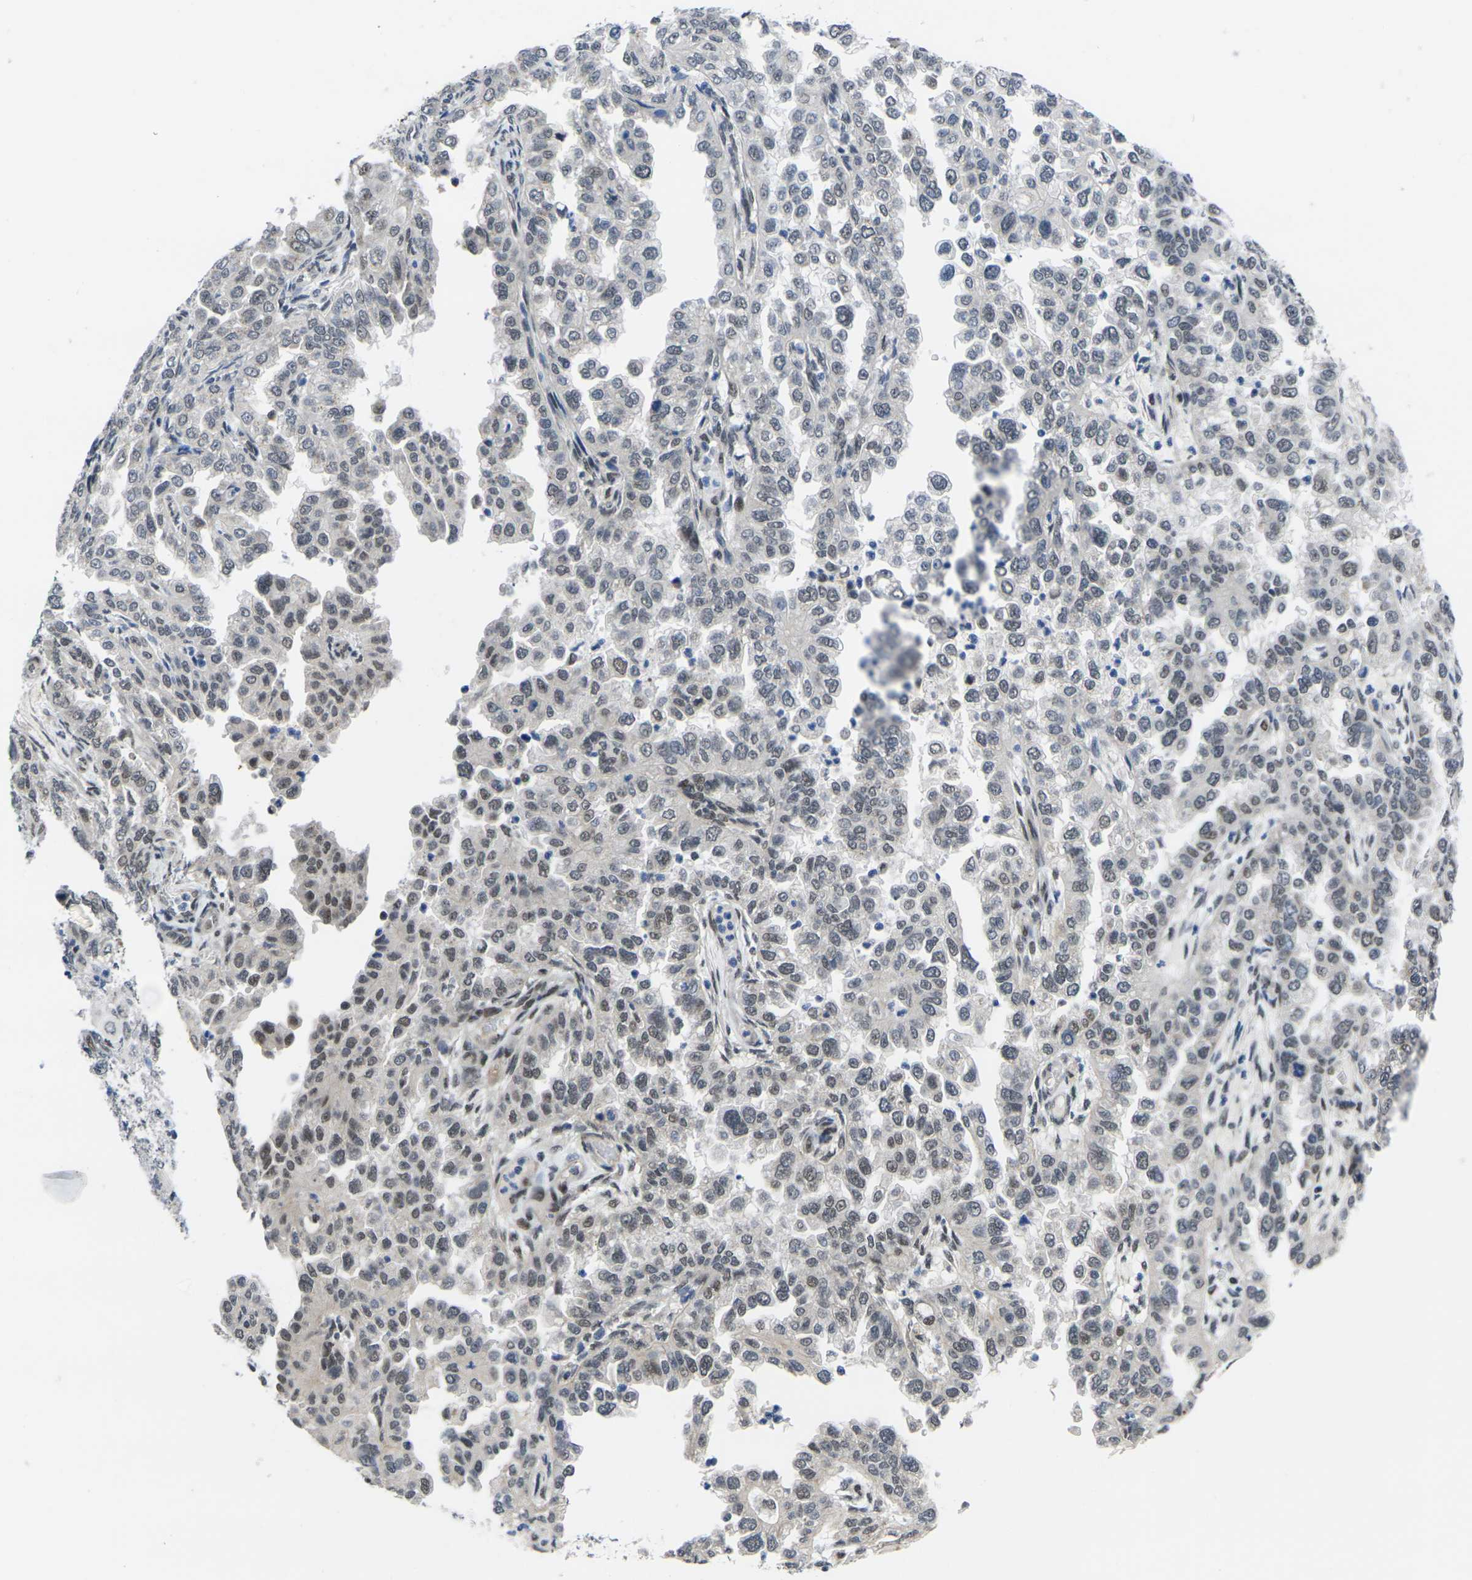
{"staining": {"intensity": "moderate", "quantity": "<25%", "location": "nuclear"}, "tissue": "endometrial cancer", "cell_type": "Tumor cells", "image_type": "cancer", "snomed": [{"axis": "morphology", "description": "Adenocarcinoma, NOS"}, {"axis": "topography", "description": "Endometrium"}], "caption": "This photomicrograph reveals immunohistochemistry staining of human endometrial cancer (adenocarcinoma), with low moderate nuclear positivity in approximately <25% of tumor cells.", "gene": "RBM7", "patient": {"sex": "female", "age": 85}}